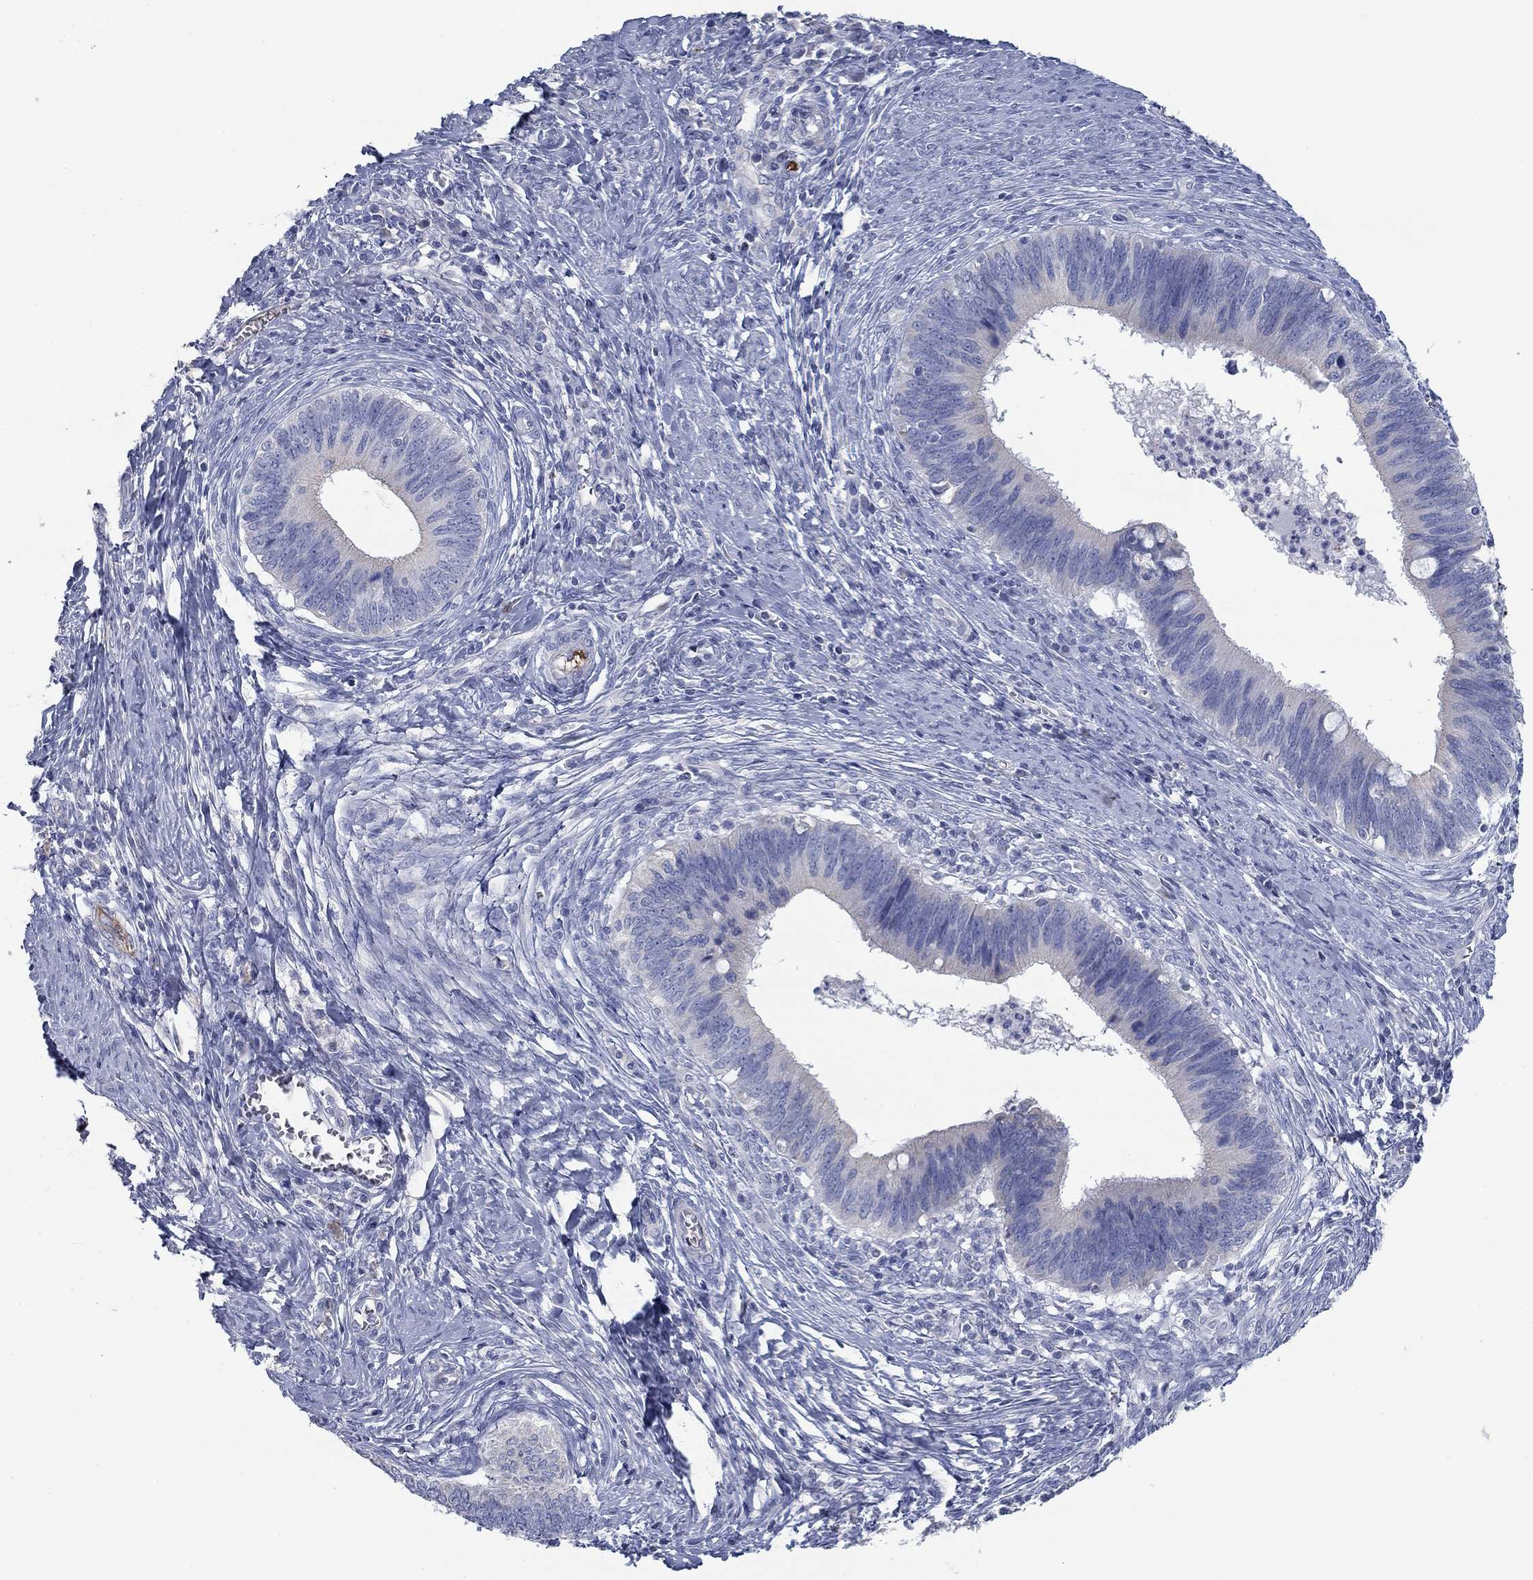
{"staining": {"intensity": "negative", "quantity": "none", "location": "none"}, "tissue": "cervical cancer", "cell_type": "Tumor cells", "image_type": "cancer", "snomed": [{"axis": "morphology", "description": "Adenocarcinoma, NOS"}, {"axis": "topography", "description": "Cervix"}], "caption": "There is no significant expression in tumor cells of cervical cancer. Brightfield microscopy of immunohistochemistry (IHC) stained with DAB (3,3'-diaminobenzidine) (brown) and hematoxylin (blue), captured at high magnification.", "gene": "APOC3", "patient": {"sex": "female", "age": 42}}